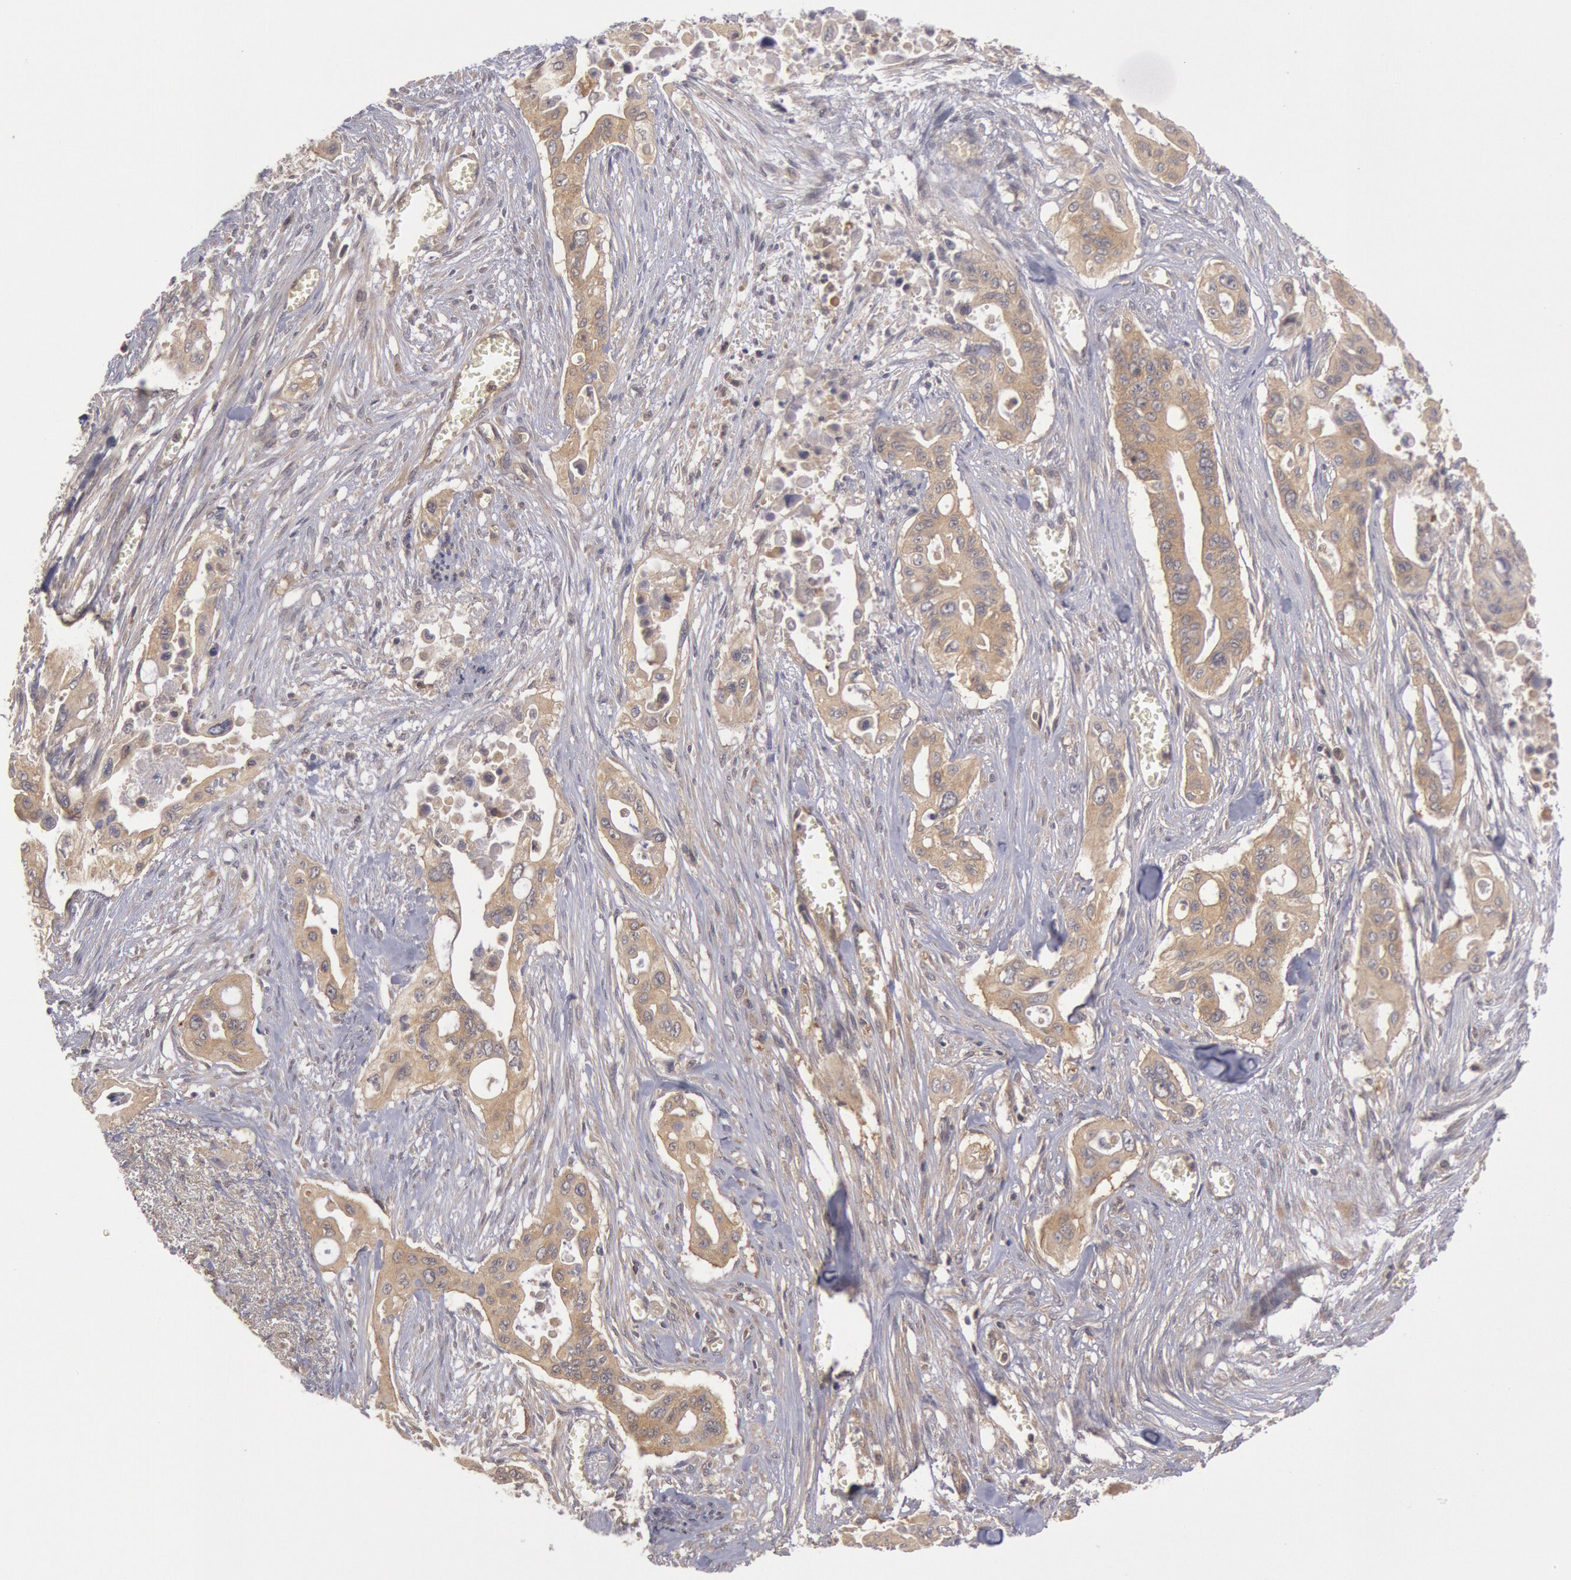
{"staining": {"intensity": "weak", "quantity": ">75%", "location": "cytoplasmic/membranous"}, "tissue": "pancreatic cancer", "cell_type": "Tumor cells", "image_type": "cancer", "snomed": [{"axis": "morphology", "description": "Adenocarcinoma, NOS"}, {"axis": "topography", "description": "Pancreas"}], "caption": "IHC image of human pancreatic adenocarcinoma stained for a protein (brown), which reveals low levels of weak cytoplasmic/membranous positivity in approximately >75% of tumor cells.", "gene": "BRAF", "patient": {"sex": "male", "age": 77}}